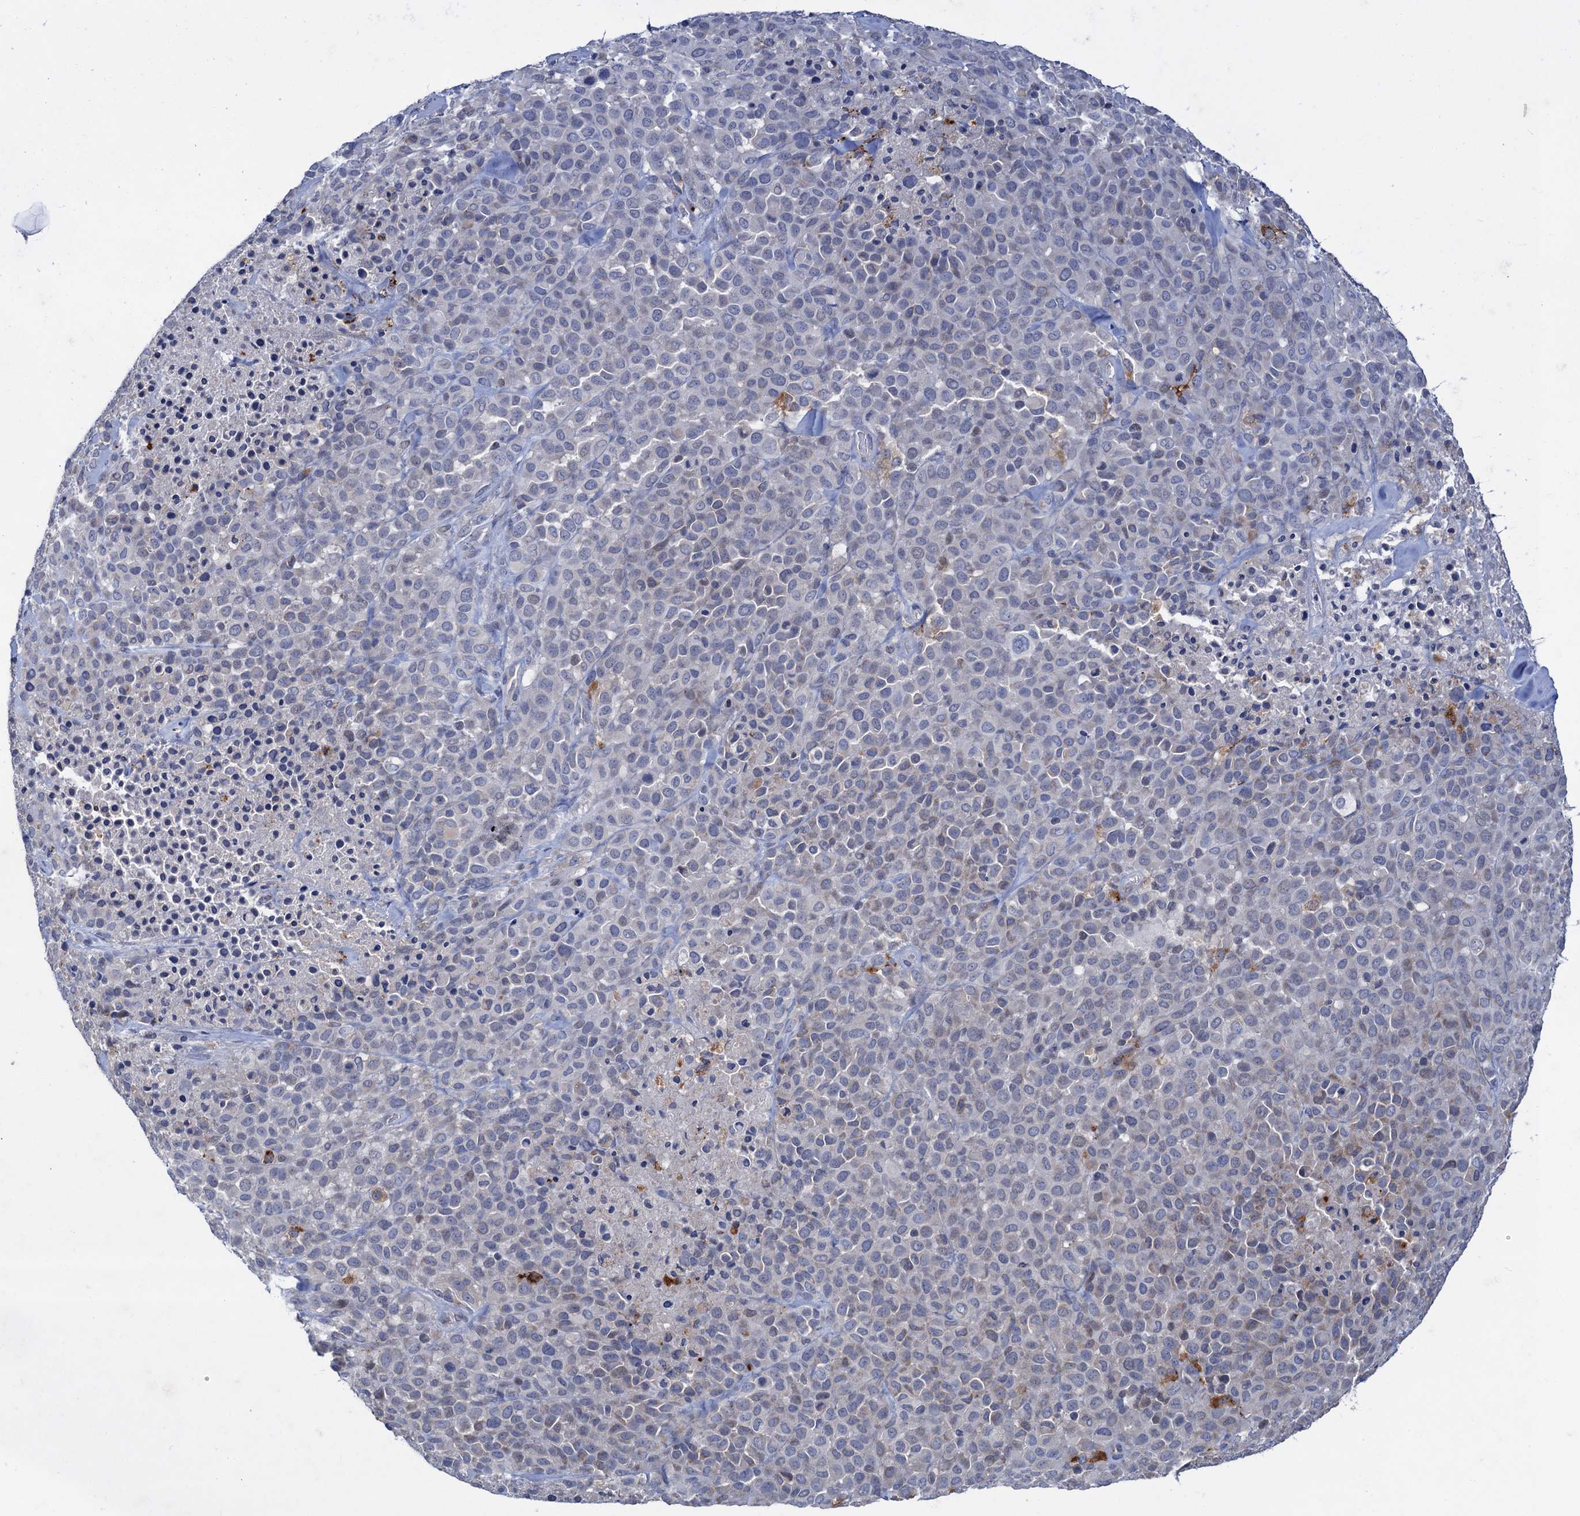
{"staining": {"intensity": "negative", "quantity": "none", "location": "none"}, "tissue": "melanoma", "cell_type": "Tumor cells", "image_type": "cancer", "snomed": [{"axis": "morphology", "description": "Malignant melanoma, Metastatic site"}, {"axis": "topography", "description": "Skin"}], "caption": "There is no significant expression in tumor cells of melanoma.", "gene": "ANKS3", "patient": {"sex": "female", "age": 81}}